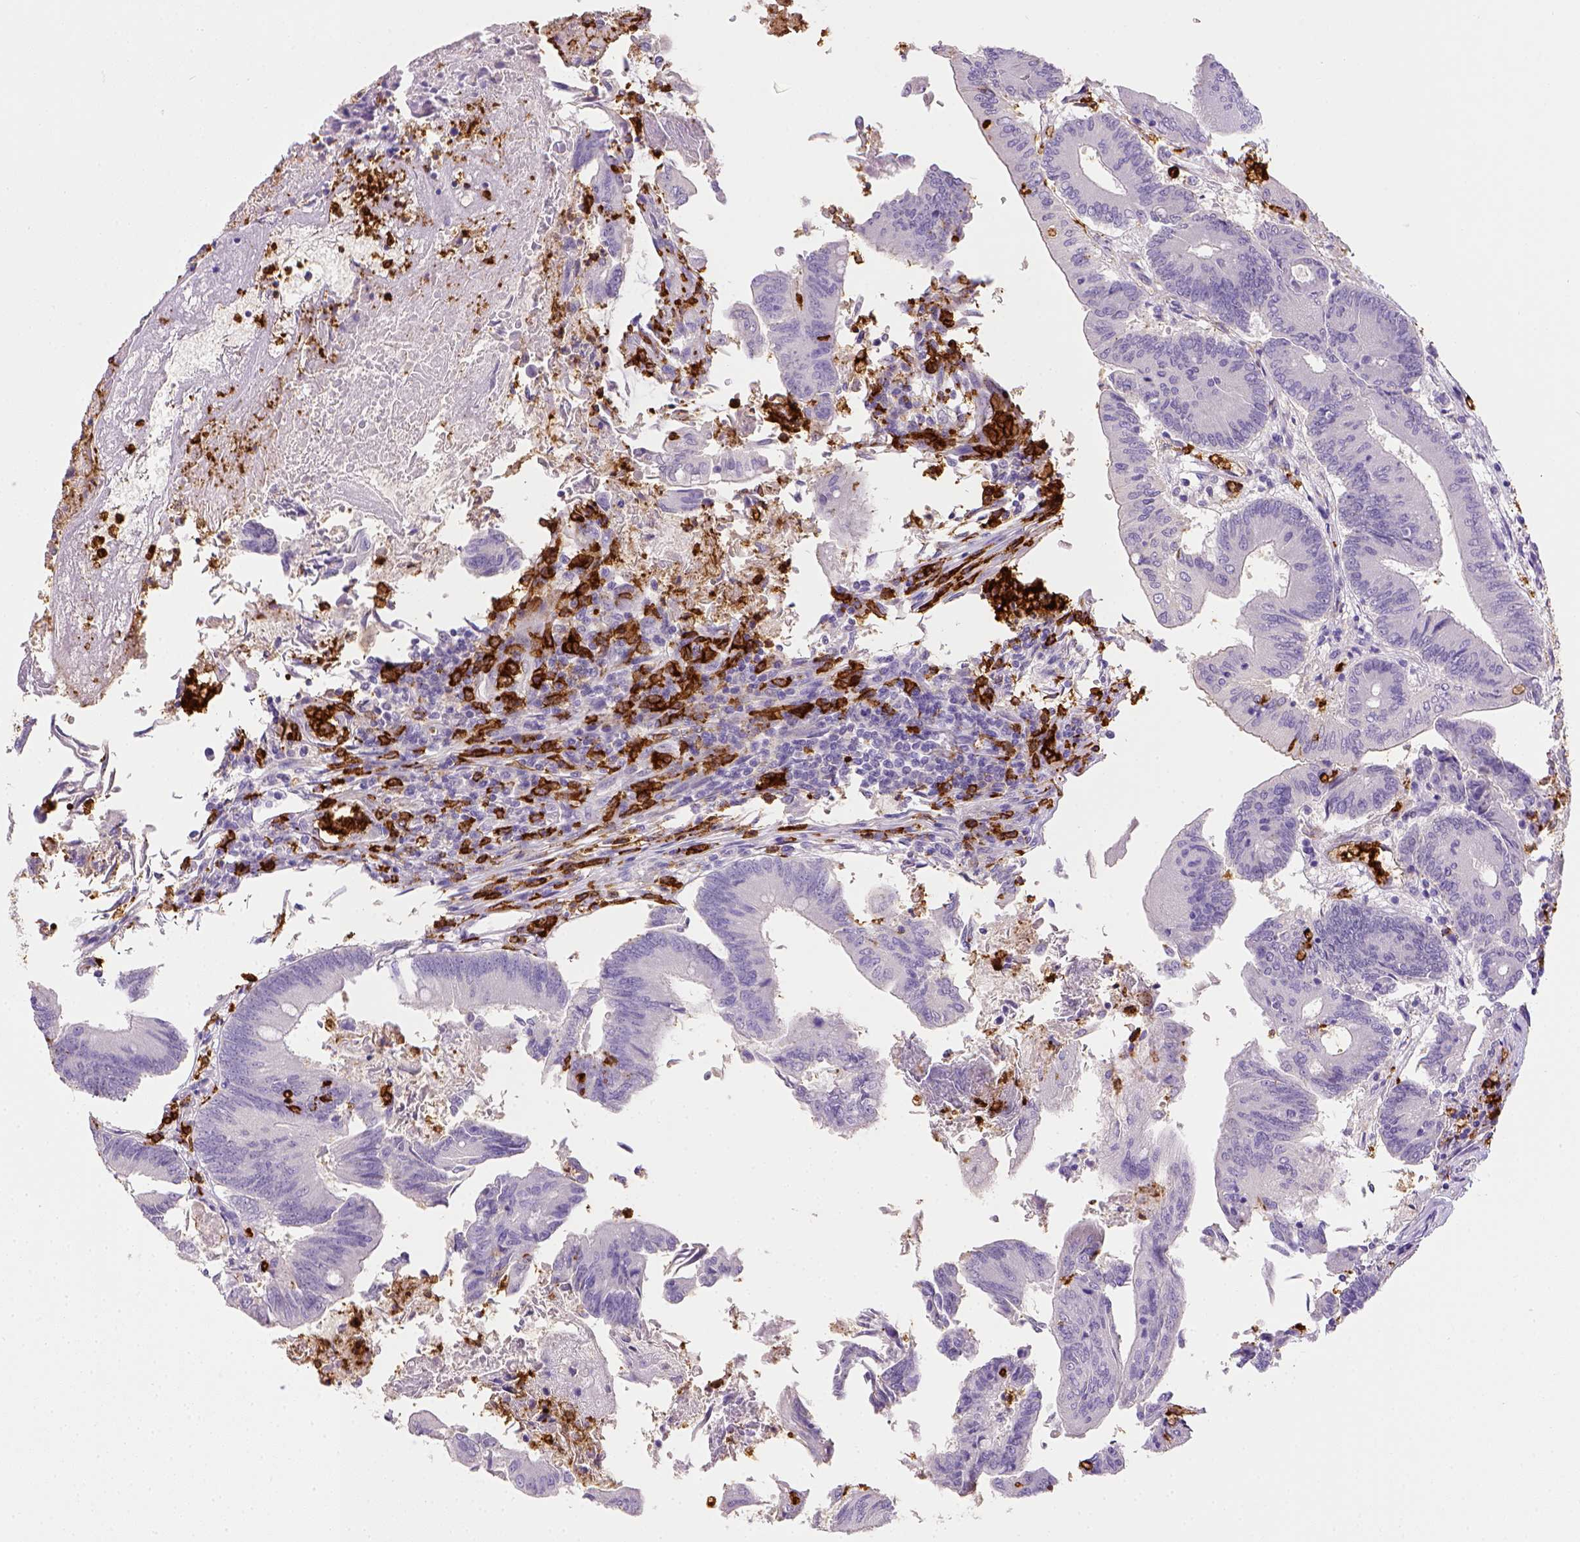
{"staining": {"intensity": "negative", "quantity": "none", "location": "none"}, "tissue": "colorectal cancer", "cell_type": "Tumor cells", "image_type": "cancer", "snomed": [{"axis": "morphology", "description": "Adenocarcinoma, NOS"}, {"axis": "topography", "description": "Colon"}], "caption": "Tumor cells show no significant protein expression in colorectal cancer. The staining is performed using DAB (3,3'-diaminobenzidine) brown chromogen with nuclei counter-stained in using hematoxylin.", "gene": "ITGAM", "patient": {"sex": "female", "age": 70}}